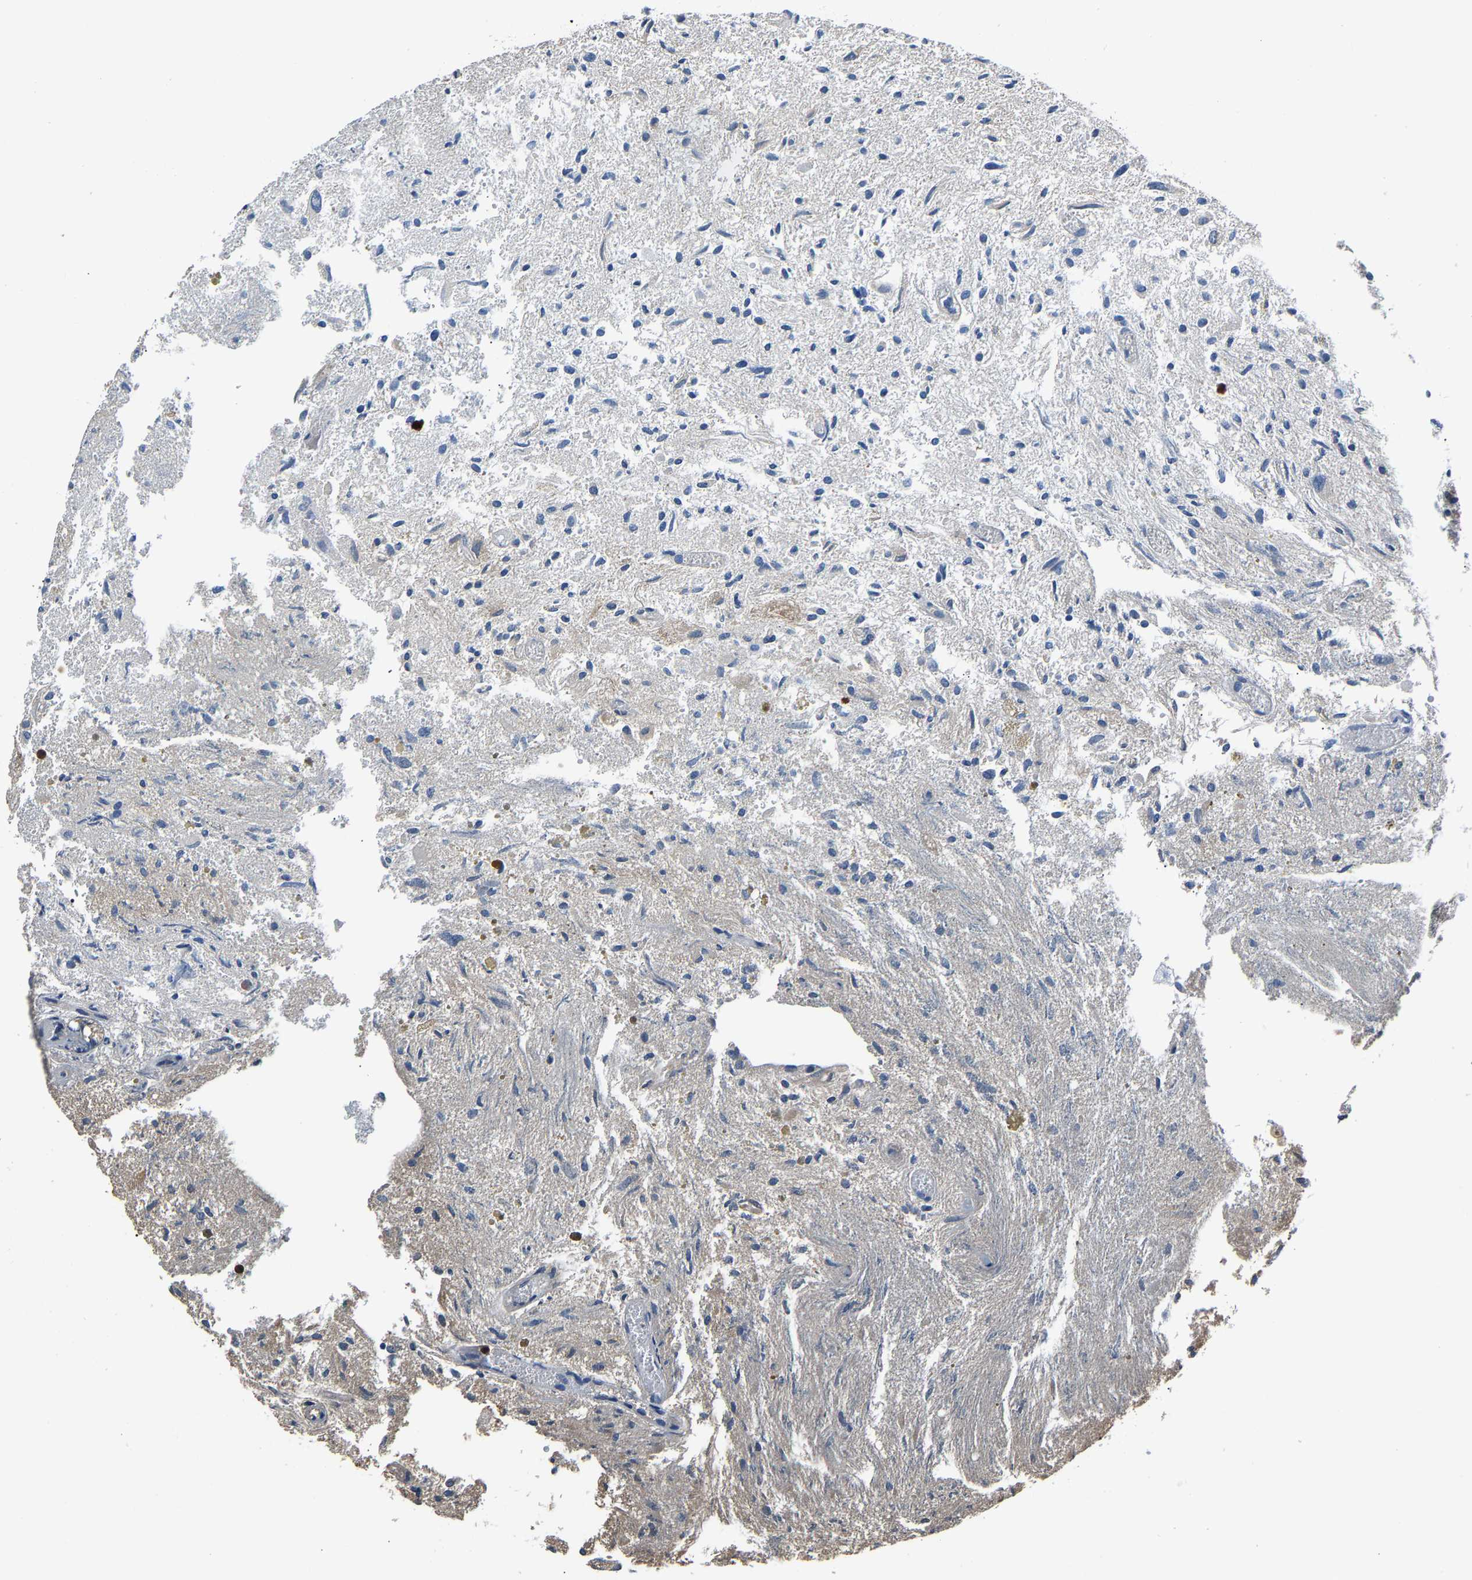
{"staining": {"intensity": "negative", "quantity": "none", "location": "none"}, "tissue": "glioma", "cell_type": "Tumor cells", "image_type": "cancer", "snomed": [{"axis": "morphology", "description": "Glioma, malignant, High grade"}, {"axis": "topography", "description": "Brain"}], "caption": "A micrograph of human glioma is negative for staining in tumor cells. (Immunohistochemistry, brightfield microscopy, high magnification).", "gene": "S100P", "patient": {"sex": "female", "age": 59}}